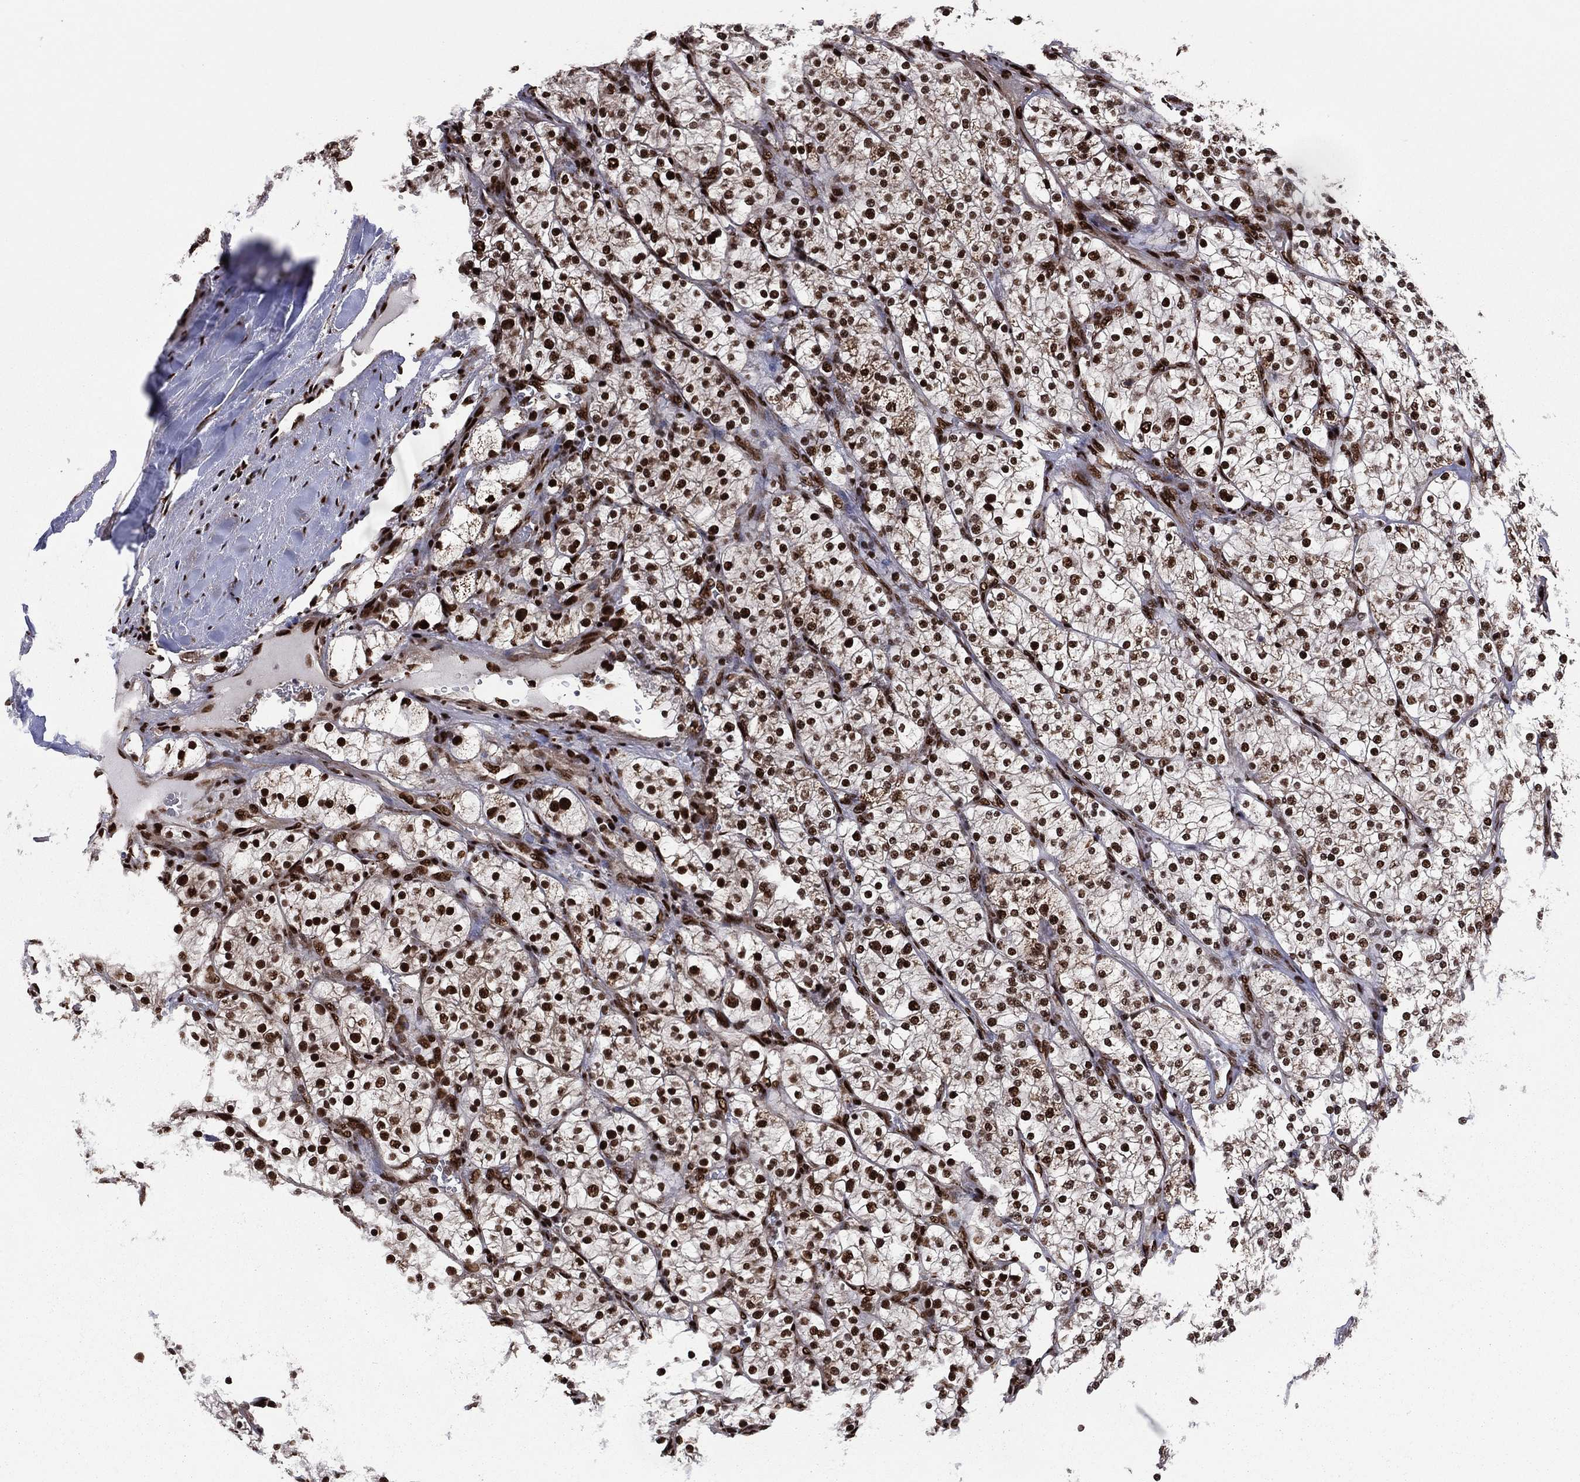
{"staining": {"intensity": "strong", "quantity": ">75%", "location": "nuclear"}, "tissue": "renal cancer", "cell_type": "Tumor cells", "image_type": "cancer", "snomed": [{"axis": "morphology", "description": "Adenocarcinoma, NOS"}, {"axis": "topography", "description": "Kidney"}], "caption": "Brown immunohistochemical staining in renal cancer exhibits strong nuclear positivity in about >75% of tumor cells.", "gene": "TP53BP1", "patient": {"sex": "male", "age": 80}}